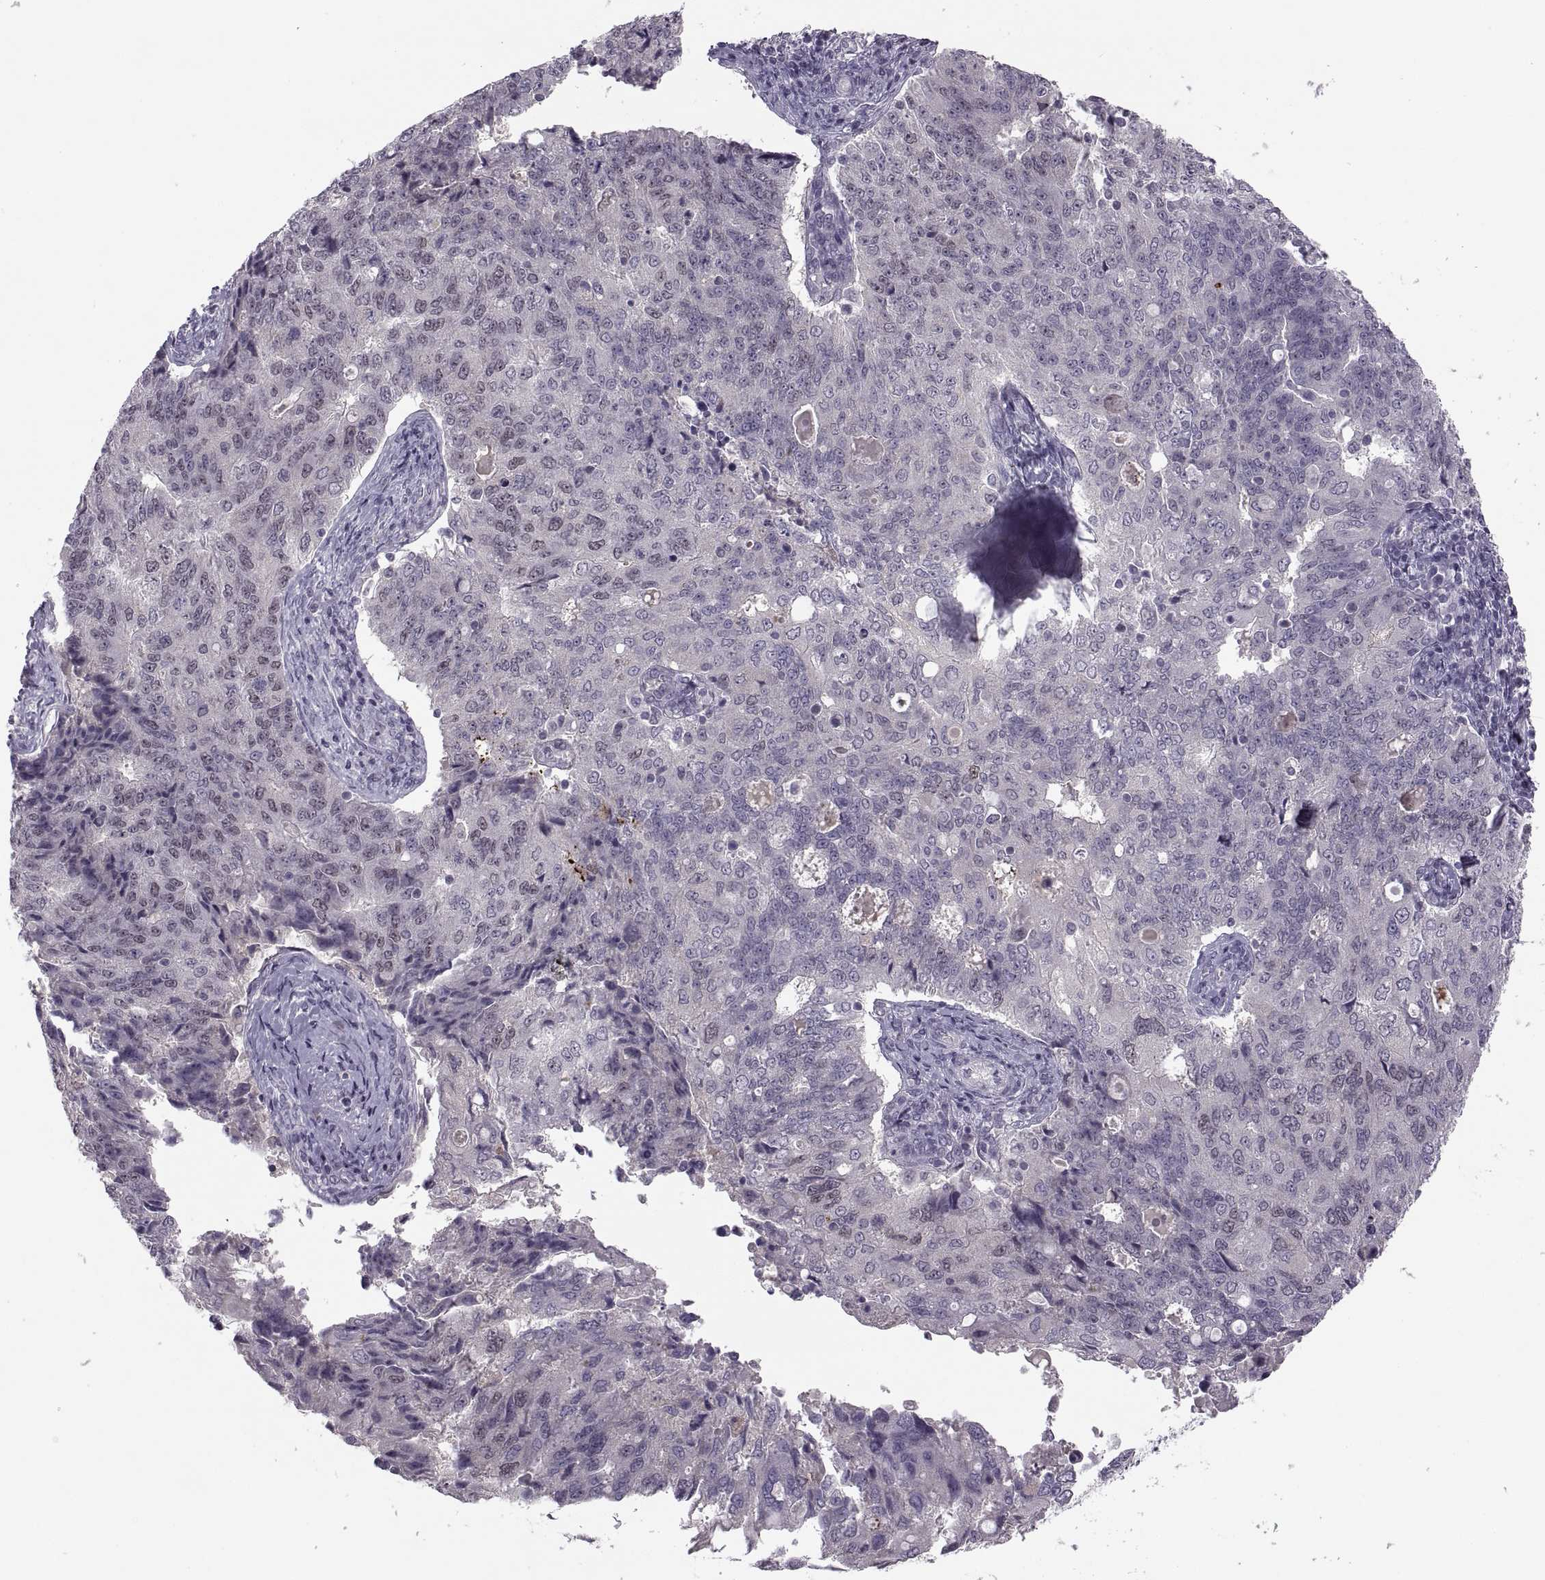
{"staining": {"intensity": "negative", "quantity": "none", "location": "none"}, "tissue": "endometrial cancer", "cell_type": "Tumor cells", "image_type": "cancer", "snomed": [{"axis": "morphology", "description": "Adenocarcinoma, NOS"}, {"axis": "topography", "description": "Endometrium"}], "caption": "Immunohistochemistry (IHC) micrograph of neoplastic tissue: human endometrial cancer stained with DAB (3,3'-diaminobenzidine) shows no significant protein staining in tumor cells.", "gene": "CACNA1F", "patient": {"sex": "female", "age": 43}}